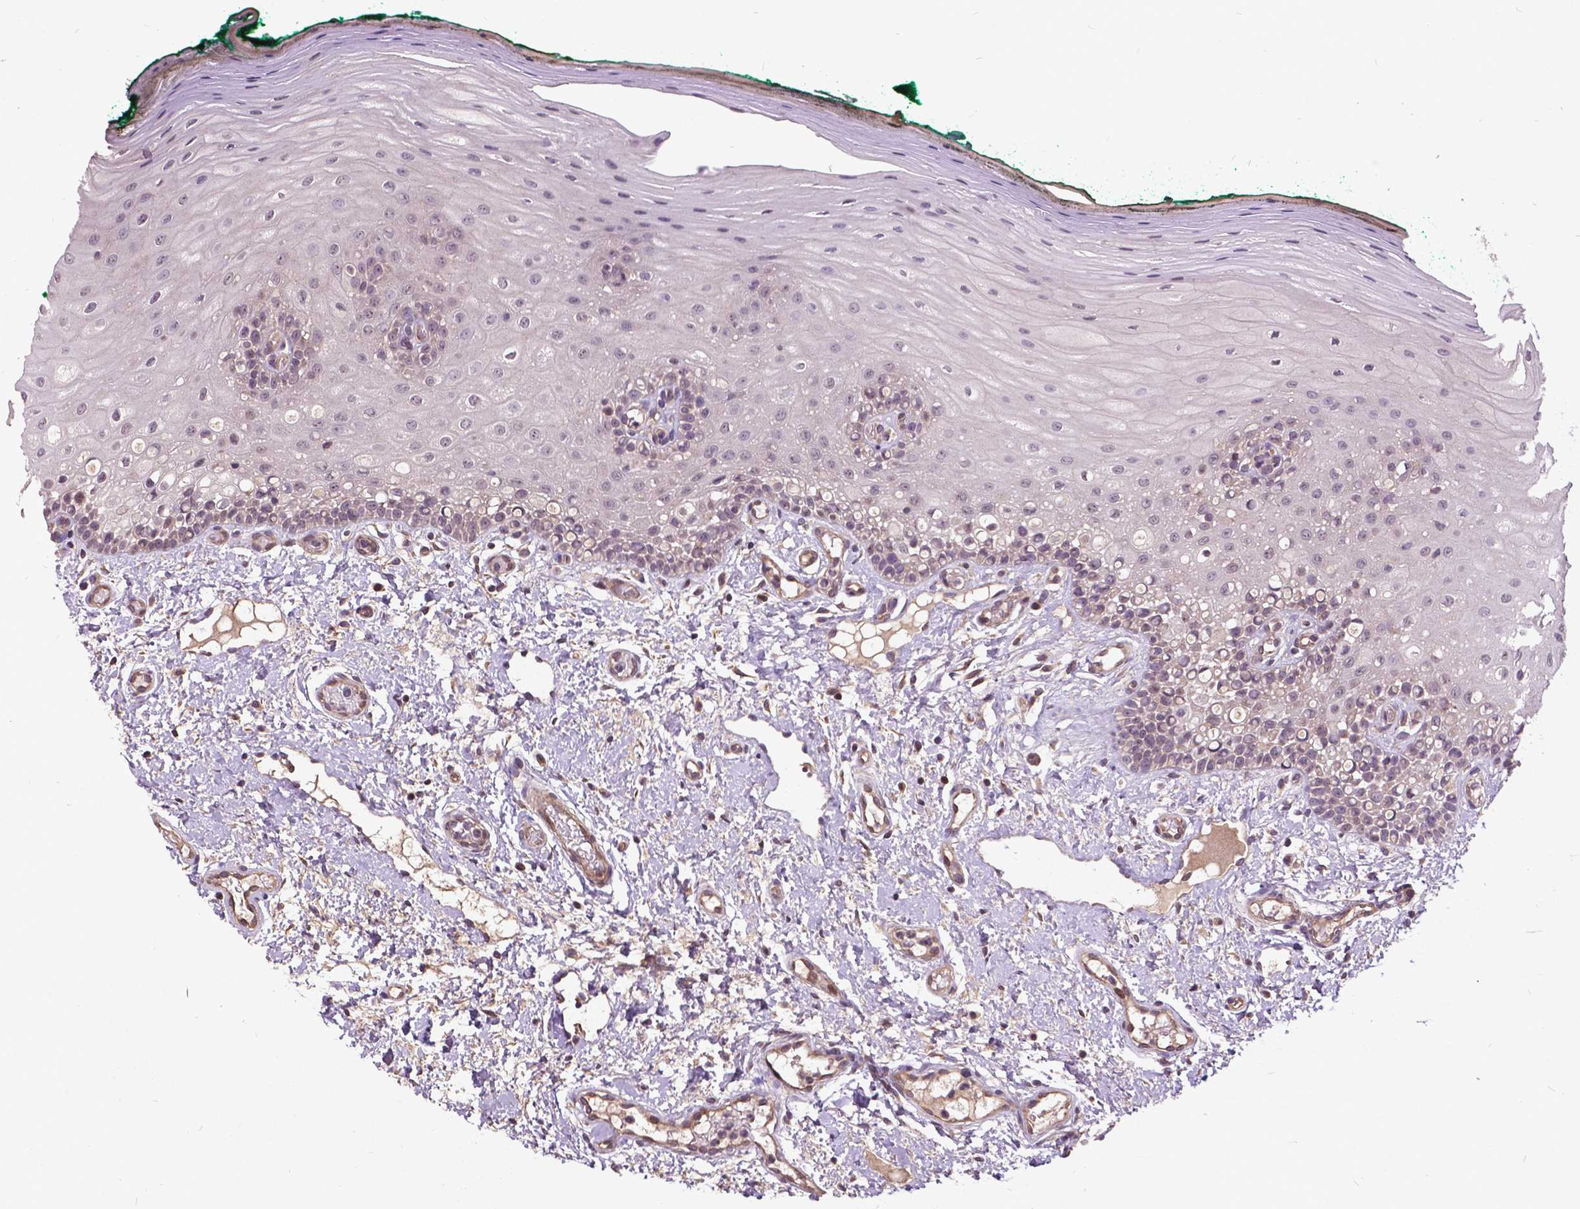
{"staining": {"intensity": "negative", "quantity": "none", "location": "none"}, "tissue": "oral mucosa", "cell_type": "Squamous epithelial cells", "image_type": "normal", "snomed": [{"axis": "morphology", "description": "Normal tissue, NOS"}, {"axis": "topography", "description": "Oral tissue"}], "caption": "A high-resolution photomicrograph shows IHC staining of normal oral mucosa, which demonstrates no significant expression in squamous epithelial cells.", "gene": "AP1S3", "patient": {"sex": "female", "age": 83}}